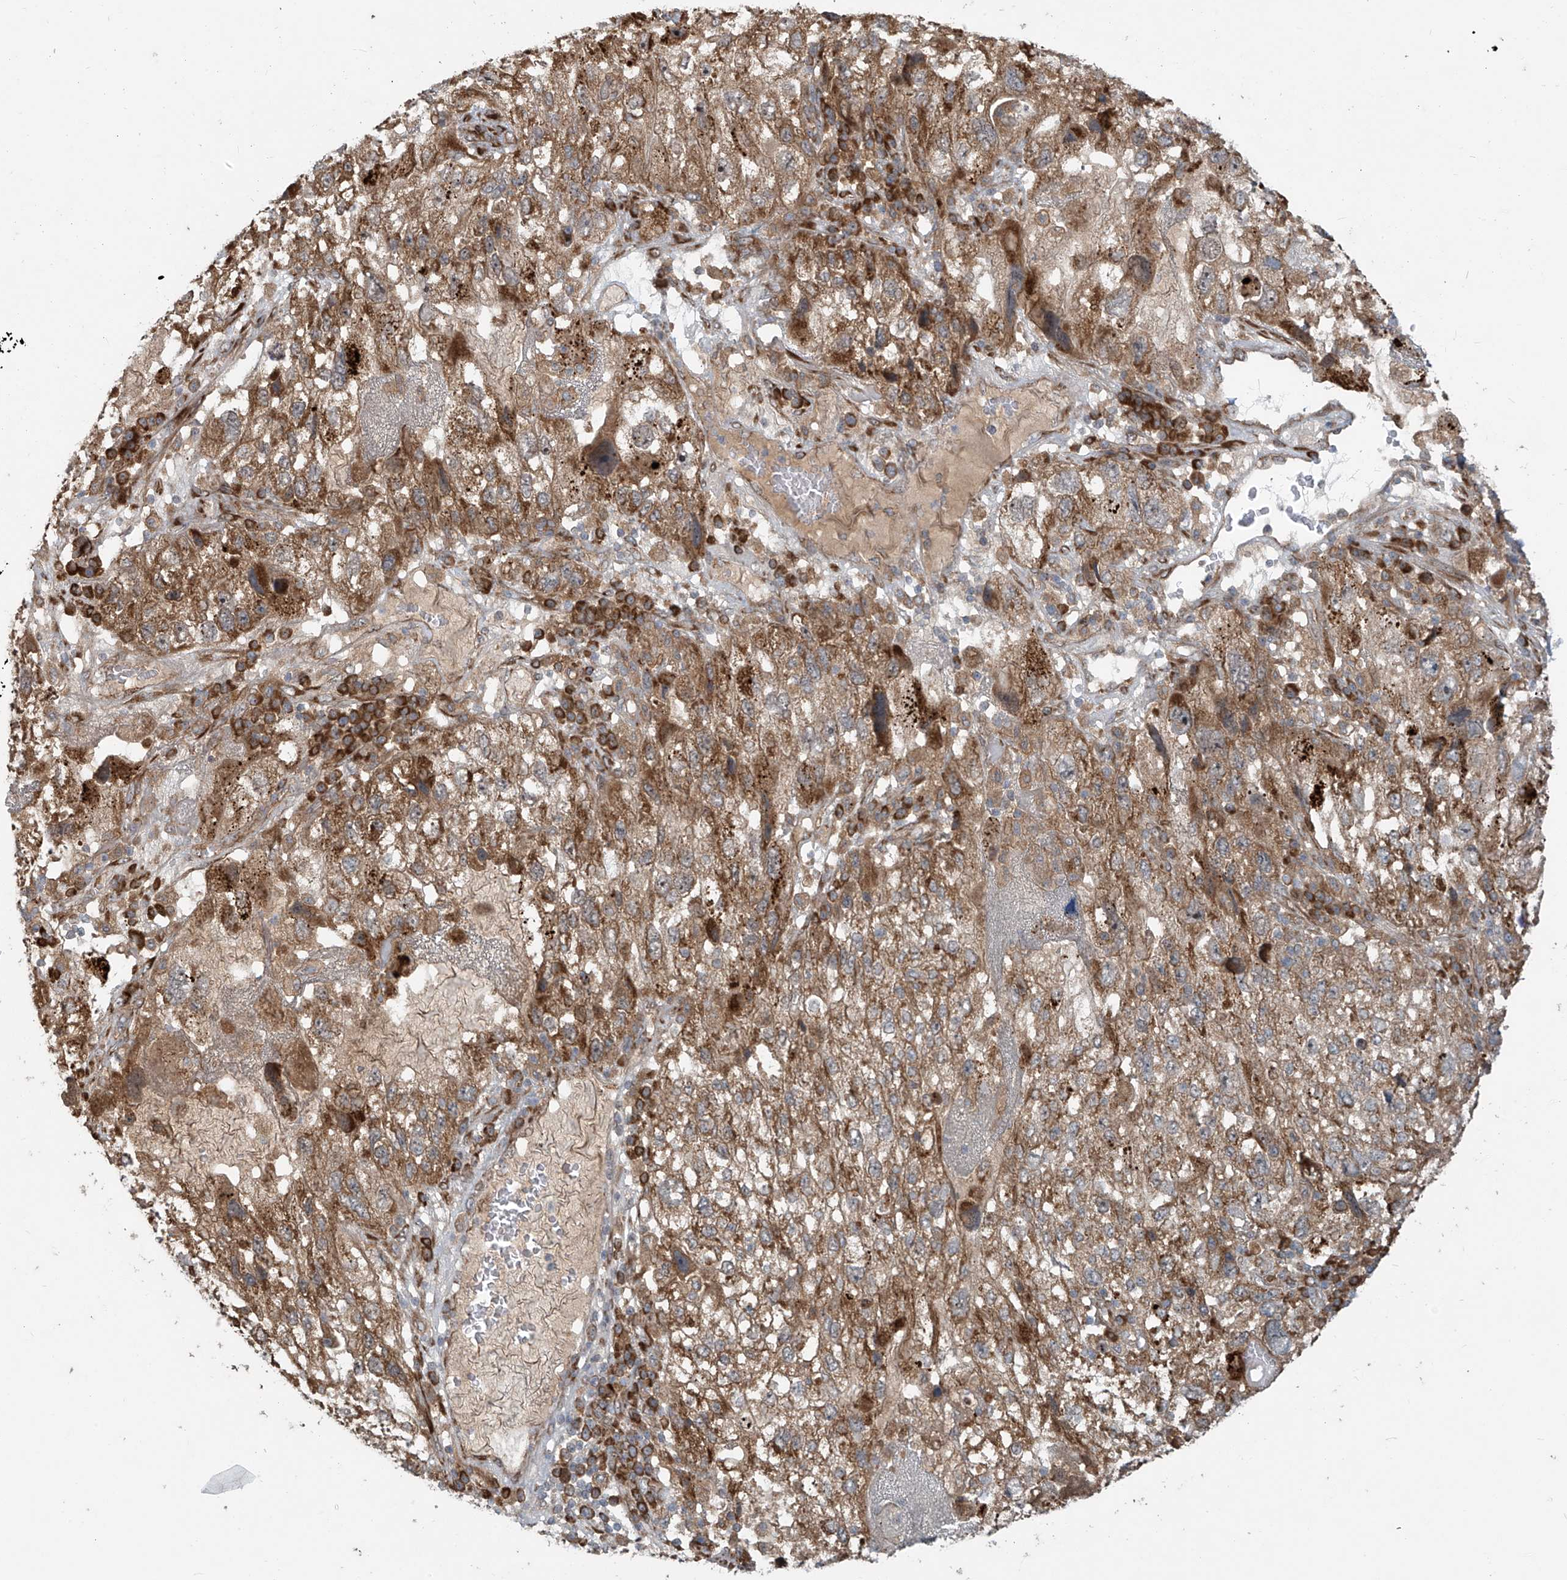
{"staining": {"intensity": "moderate", "quantity": ">75%", "location": "cytoplasmic/membranous"}, "tissue": "endometrial cancer", "cell_type": "Tumor cells", "image_type": "cancer", "snomed": [{"axis": "morphology", "description": "Adenocarcinoma, NOS"}, {"axis": "topography", "description": "Endometrium"}], "caption": "Adenocarcinoma (endometrial) stained with DAB immunohistochemistry (IHC) reveals medium levels of moderate cytoplasmic/membranous expression in approximately >75% of tumor cells.", "gene": "KATNIP", "patient": {"sex": "female", "age": 49}}